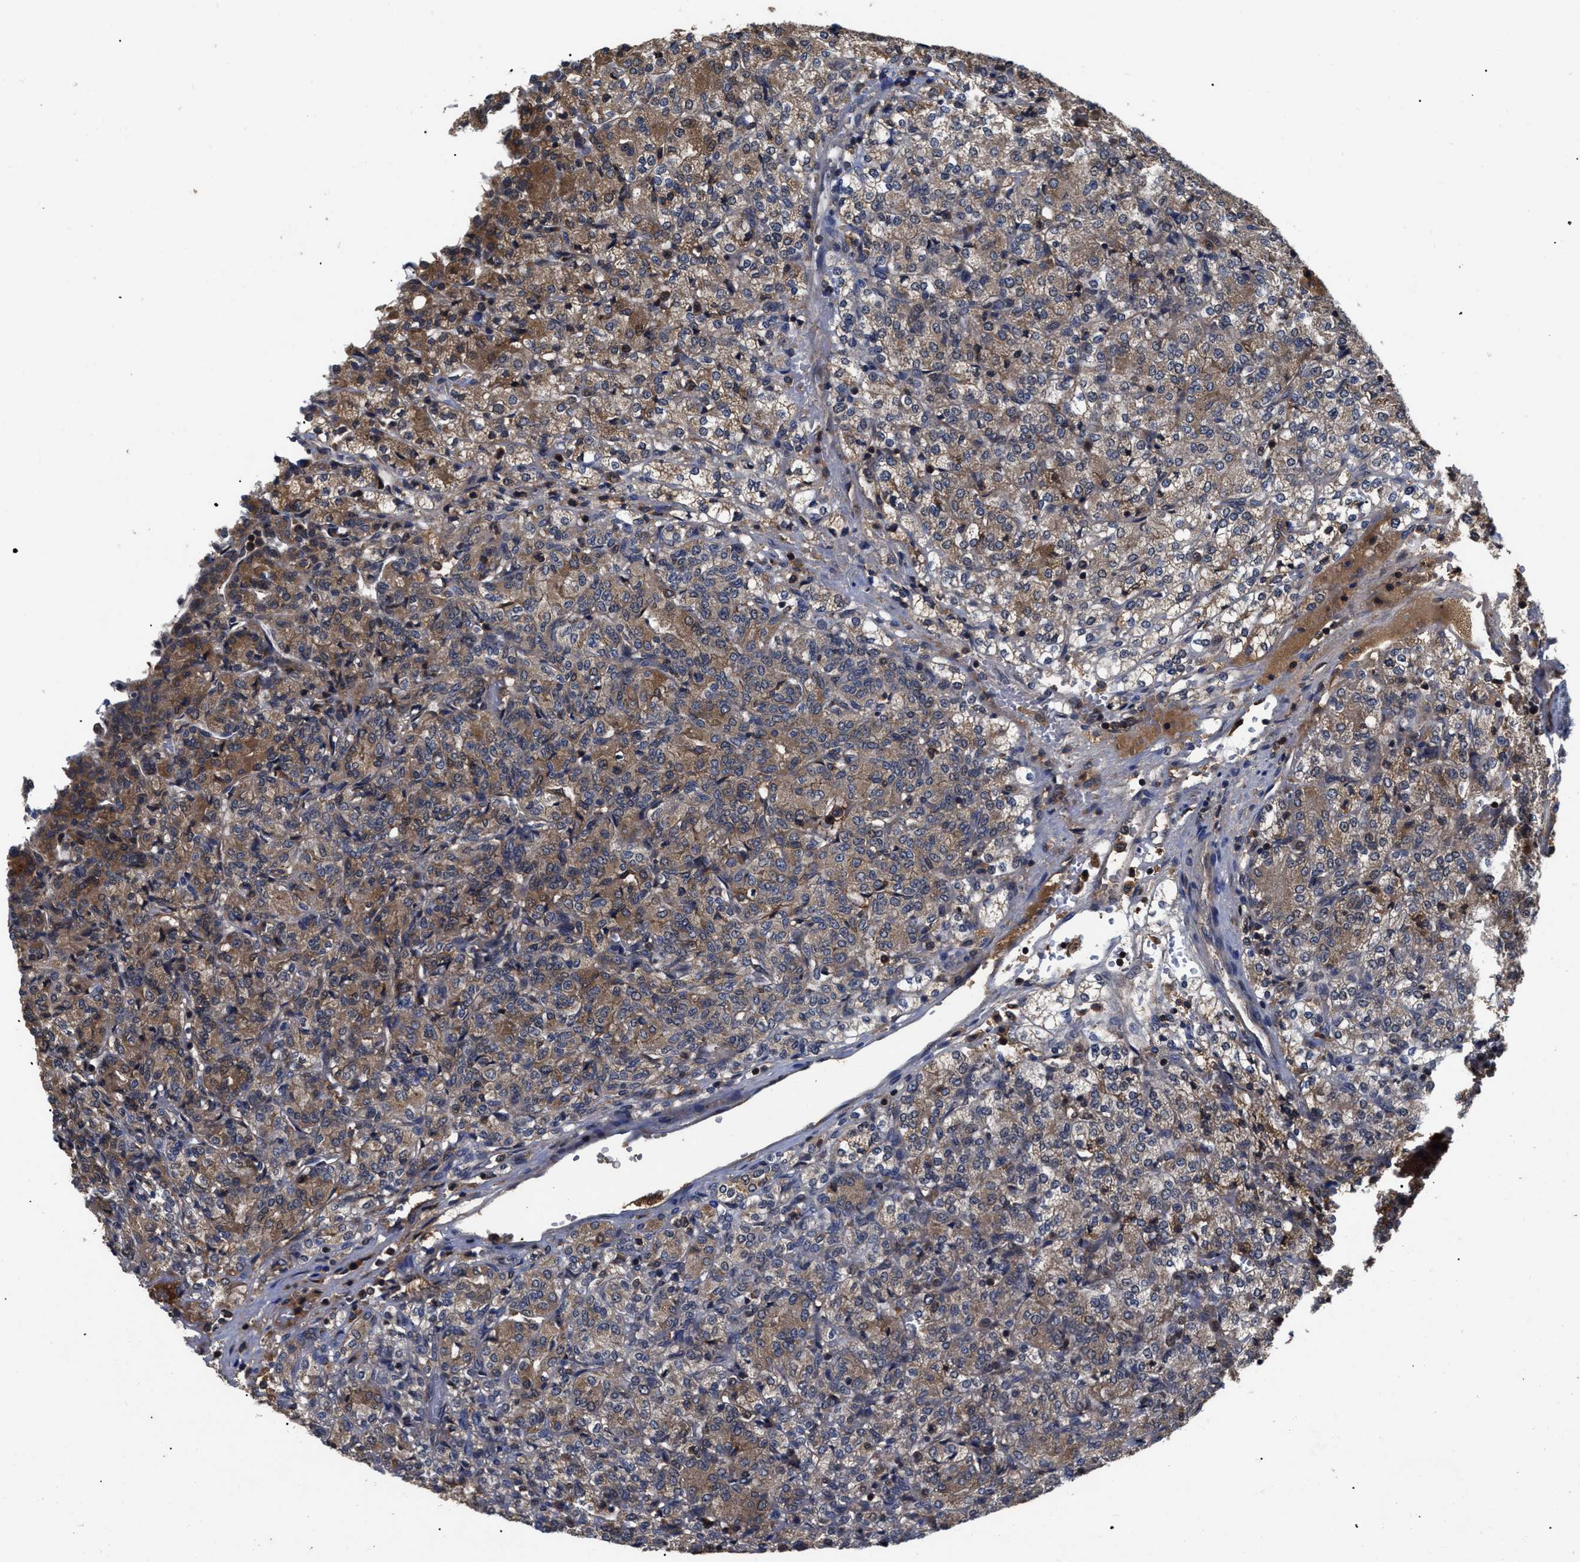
{"staining": {"intensity": "moderate", "quantity": "25%-75%", "location": "cytoplasmic/membranous"}, "tissue": "renal cancer", "cell_type": "Tumor cells", "image_type": "cancer", "snomed": [{"axis": "morphology", "description": "Adenocarcinoma, NOS"}, {"axis": "topography", "description": "Kidney"}], "caption": "Protein expression analysis of renal adenocarcinoma demonstrates moderate cytoplasmic/membranous expression in approximately 25%-75% of tumor cells.", "gene": "LRRC3", "patient": {"sex": "male", "age": 77}}